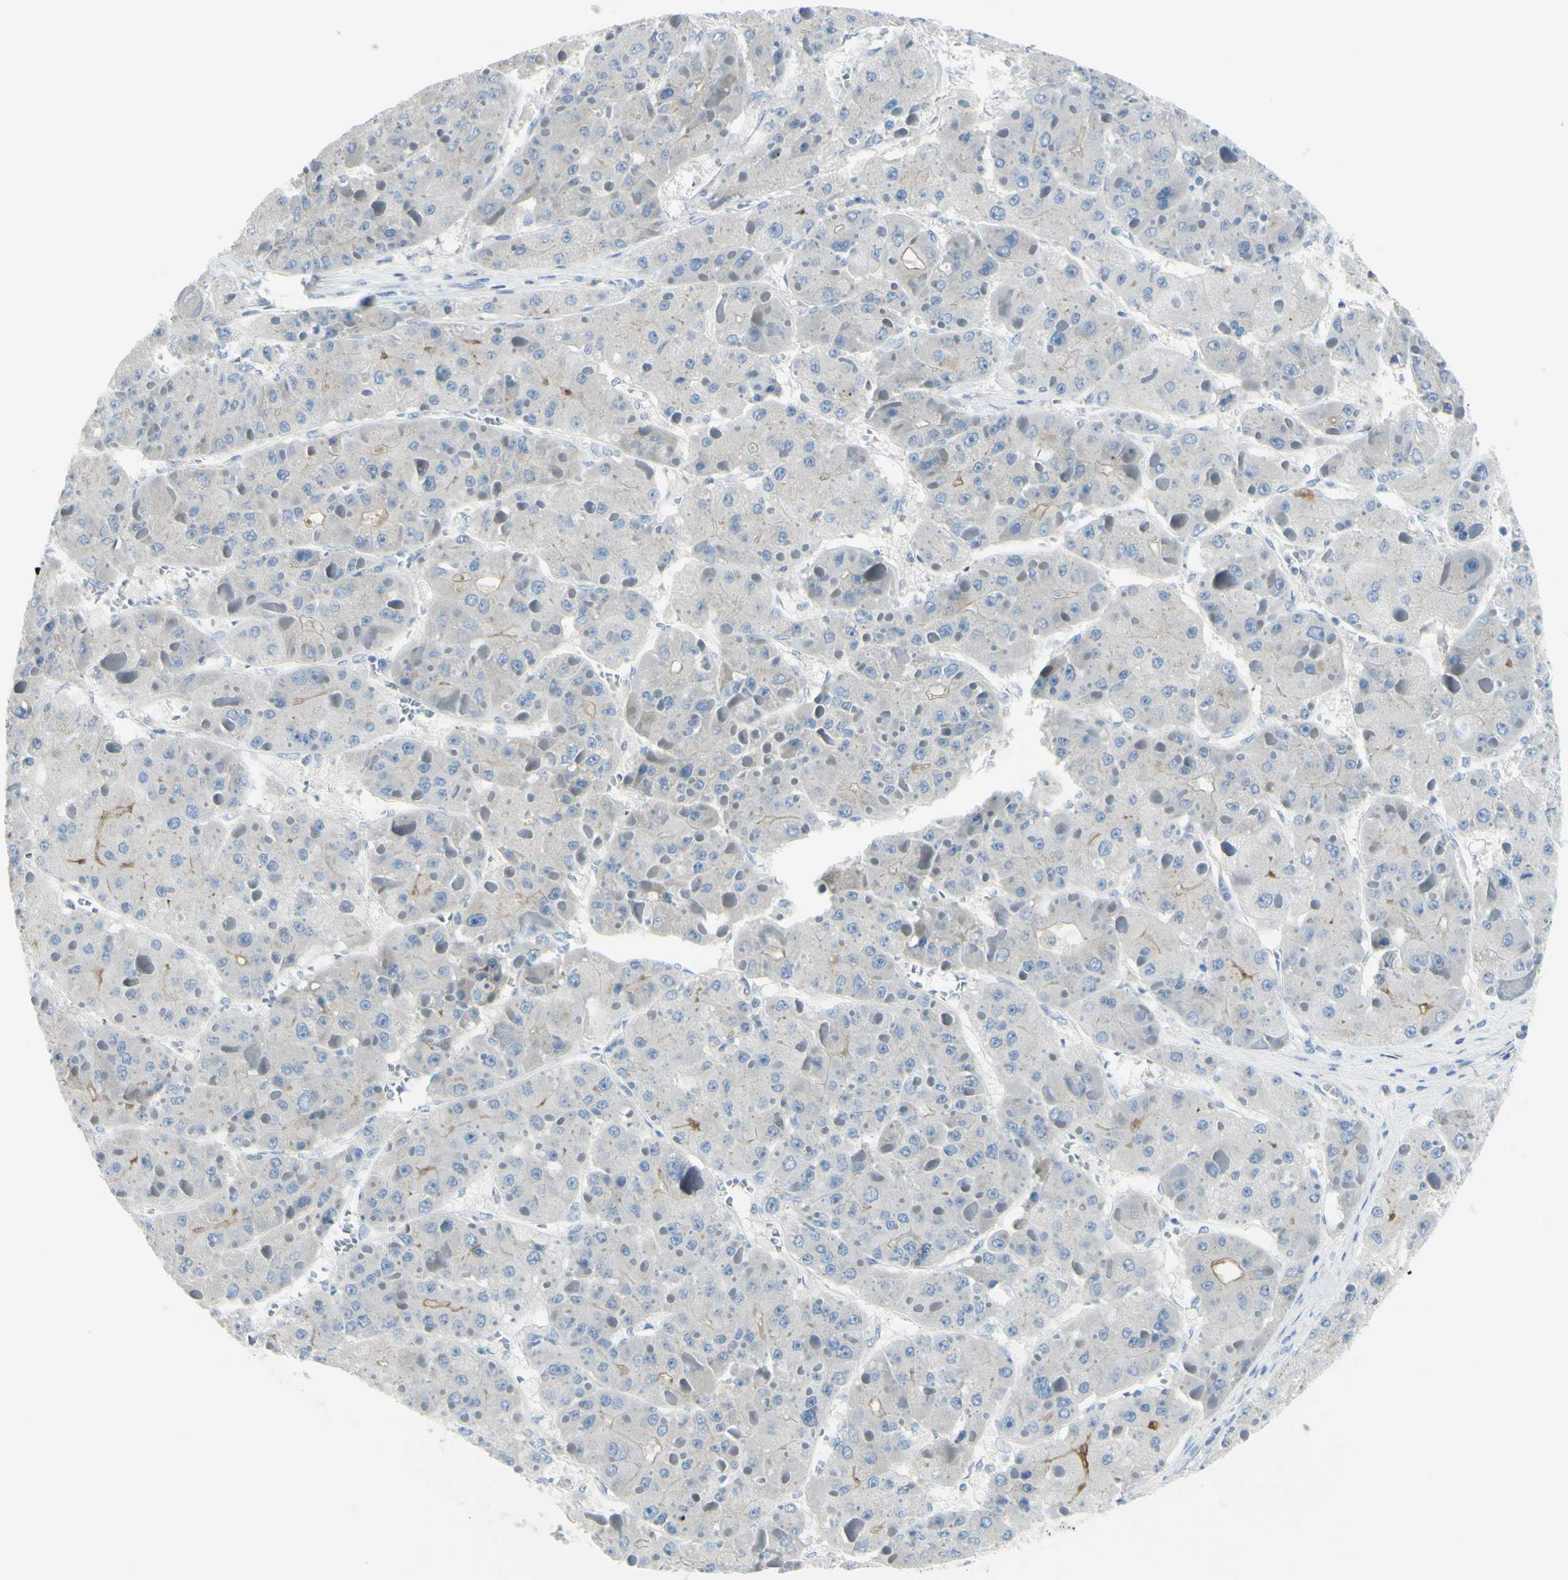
{"staining": {"intensity": "weak", "quantity": "<25%", "location": "cytoplasmic/membranous"}, "tissue": "liver cancer", "cell_type": "Tumor cells", "image_type": "cancer", "snomed": [{"axis": "morphology", "description": "Carcinoma, Hepatocellular, NOS"}, {"axis": "topography", "description": "Liver"}], "caption": "High magnification brightfield microscopy of liver cancer (hepatocellular carcinoma) stained with DAB (3,3'-diaminobenzidine) (brown) and counterstained with hematoxylin (blue): tumor cells show no significant staining.", "gene": "ZNF557", "patient": {"sex": "female", "age": 73}}